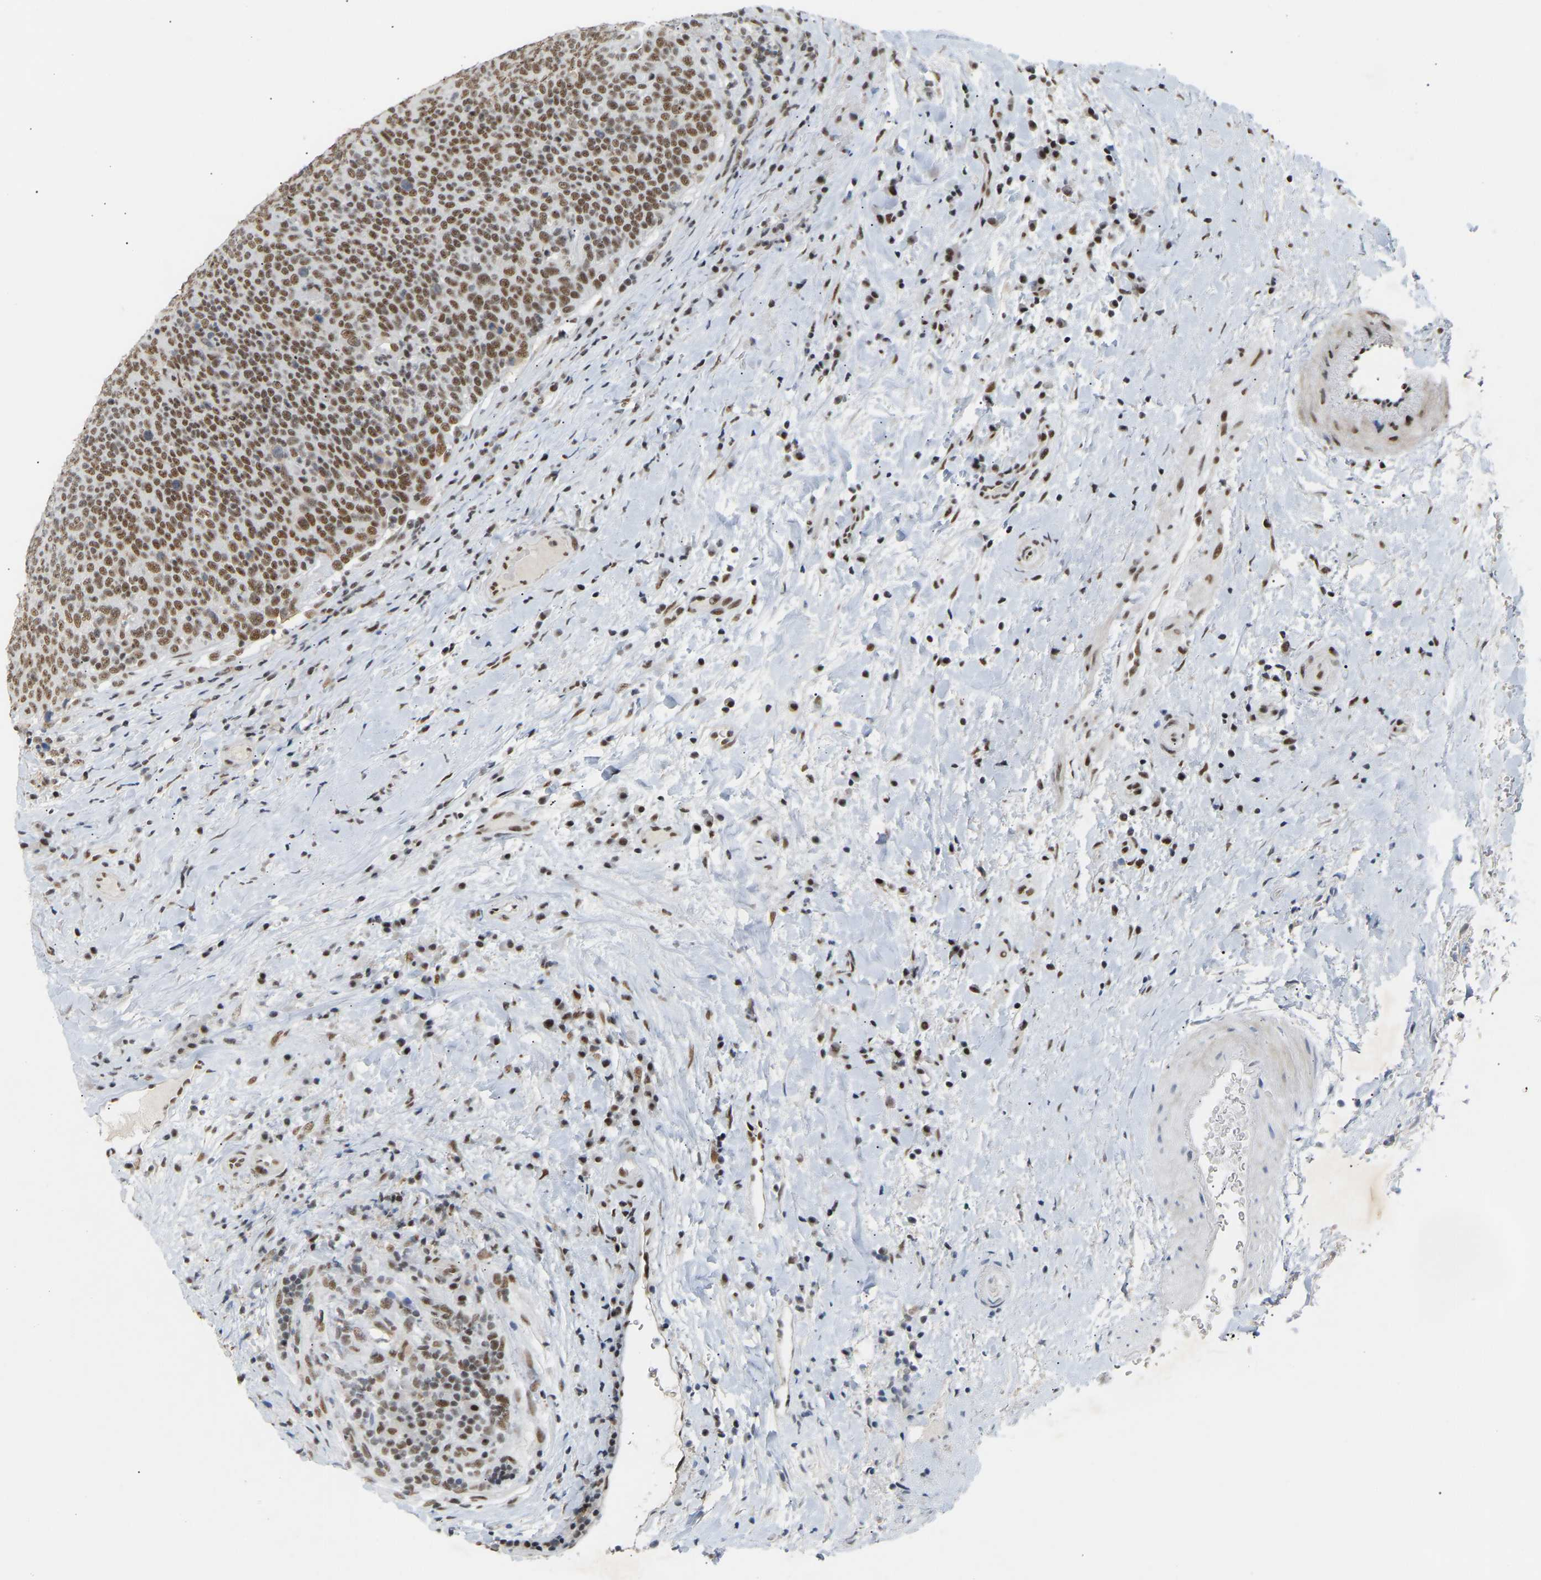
{"staining": {"intensity": "strong", "quantity": ">75%", "location": "nuclear"}, "tissue": "head and neck cancer", "cell_type": "Tumor cells", "image_type": "cancer", "snomed": [{"axis": "morphology", "description": "Squamous cell carcinoma, NOS"}, {"axis": "morphology", "description": "Squamous cell carcinoma, metastatic, NOS"}, {"axis": "topography", "description": "Lymph node"}, {"axis": "topography", "description": "Head-Neck"}], "caption": "Brown immunohistochemical staining in human head and neck cancer (metastatic squamous cell carcinoma) displays strong nuclear expression in about >75% of tumor cells.", "gene": "NELFB", "patient": {"sex": "male", "age": 62}}